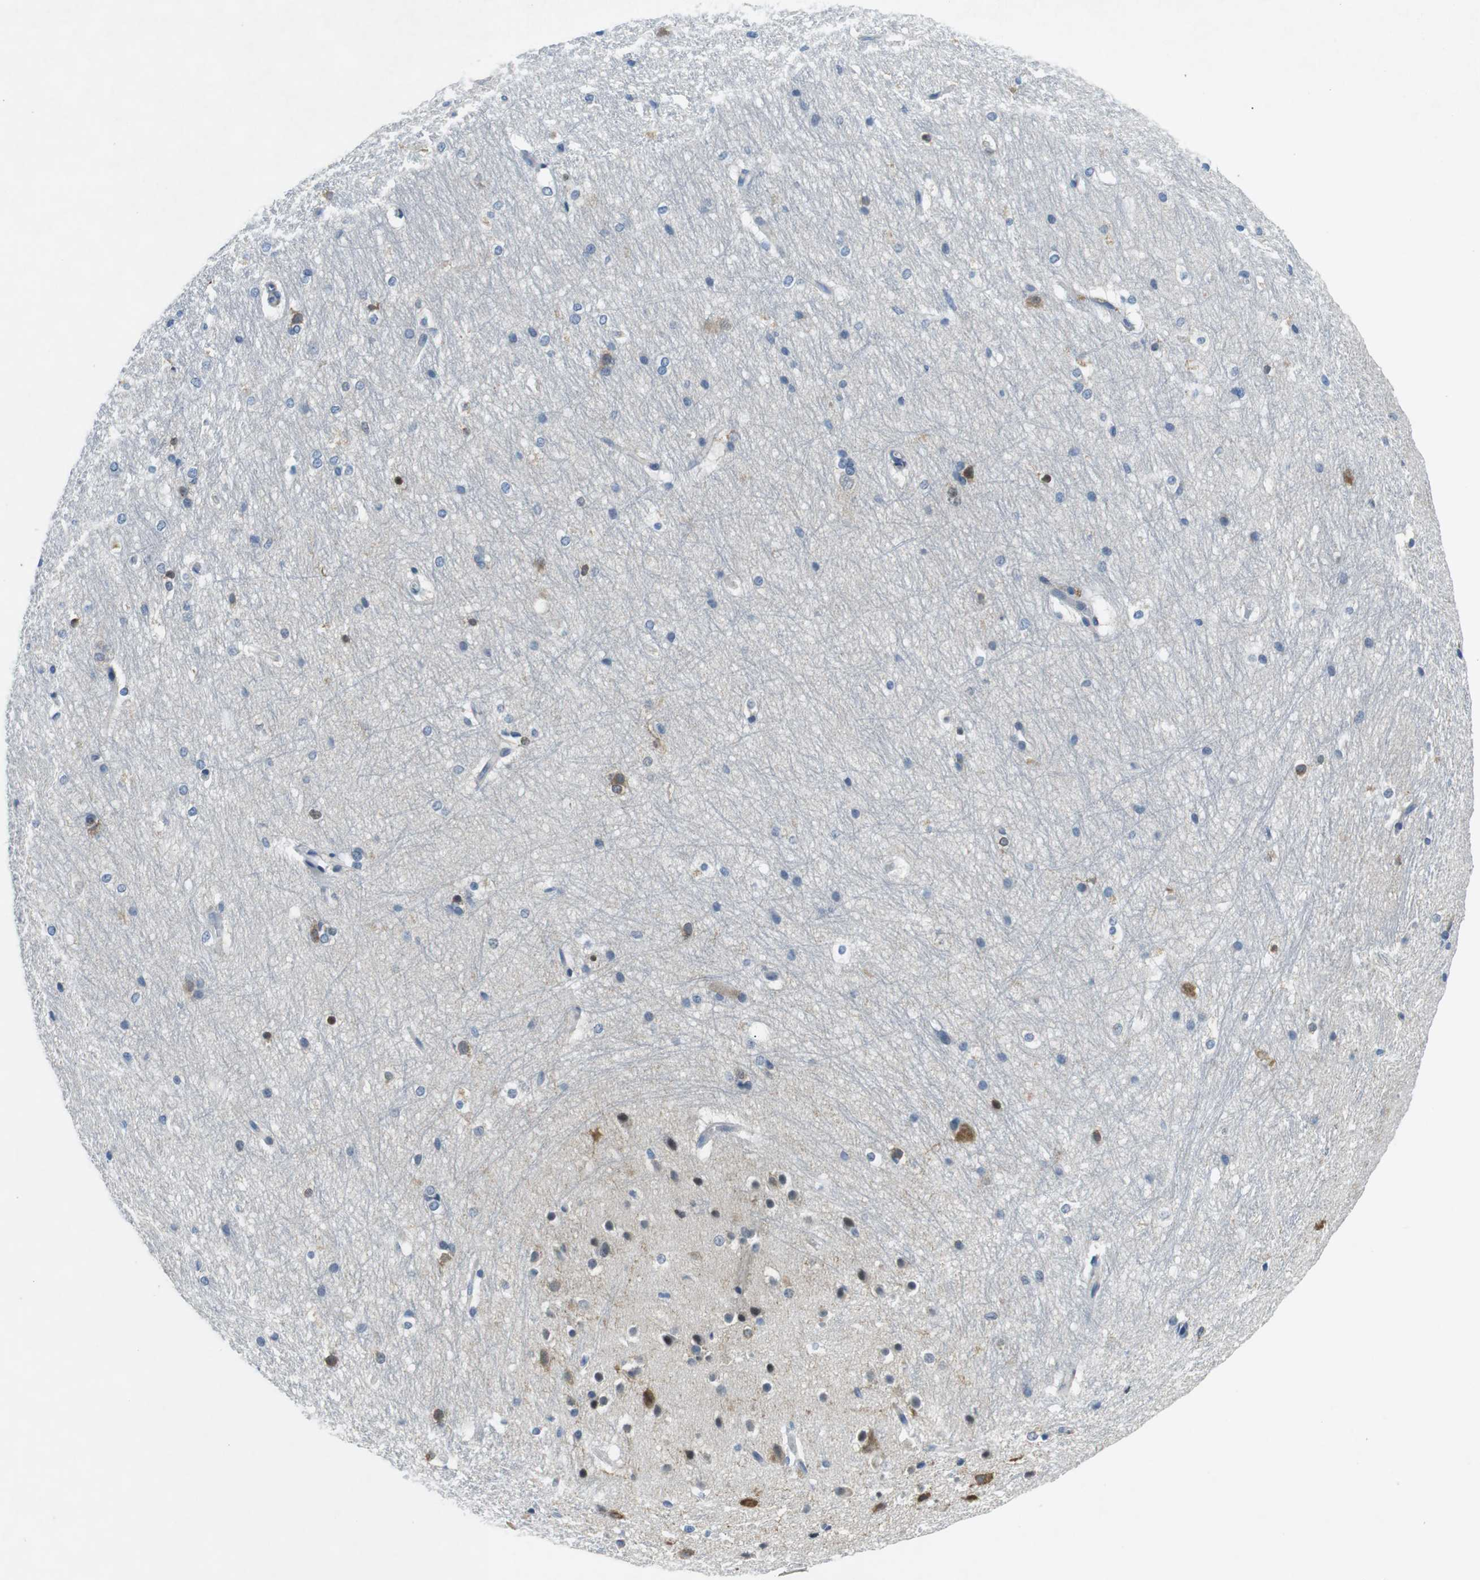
{"staining": {"intensity": "strong", "quantity": "<25%", "location": "nuclear"}, "tissue": "hippocampus", "cell_type": "Glial cells", "image_type": "normal", "snomed": [{"axis": "morphology", "description": "Normal tissue, NOS"}, {"axis": "topography", "description": "Hippocampus"}], "caption": "A brown stain shows strong nuclear positivity of a protein in glial cells of benign hippocampus.", "gene": "PHLDA1", "patient": {"sex": "female", "age": 19}}